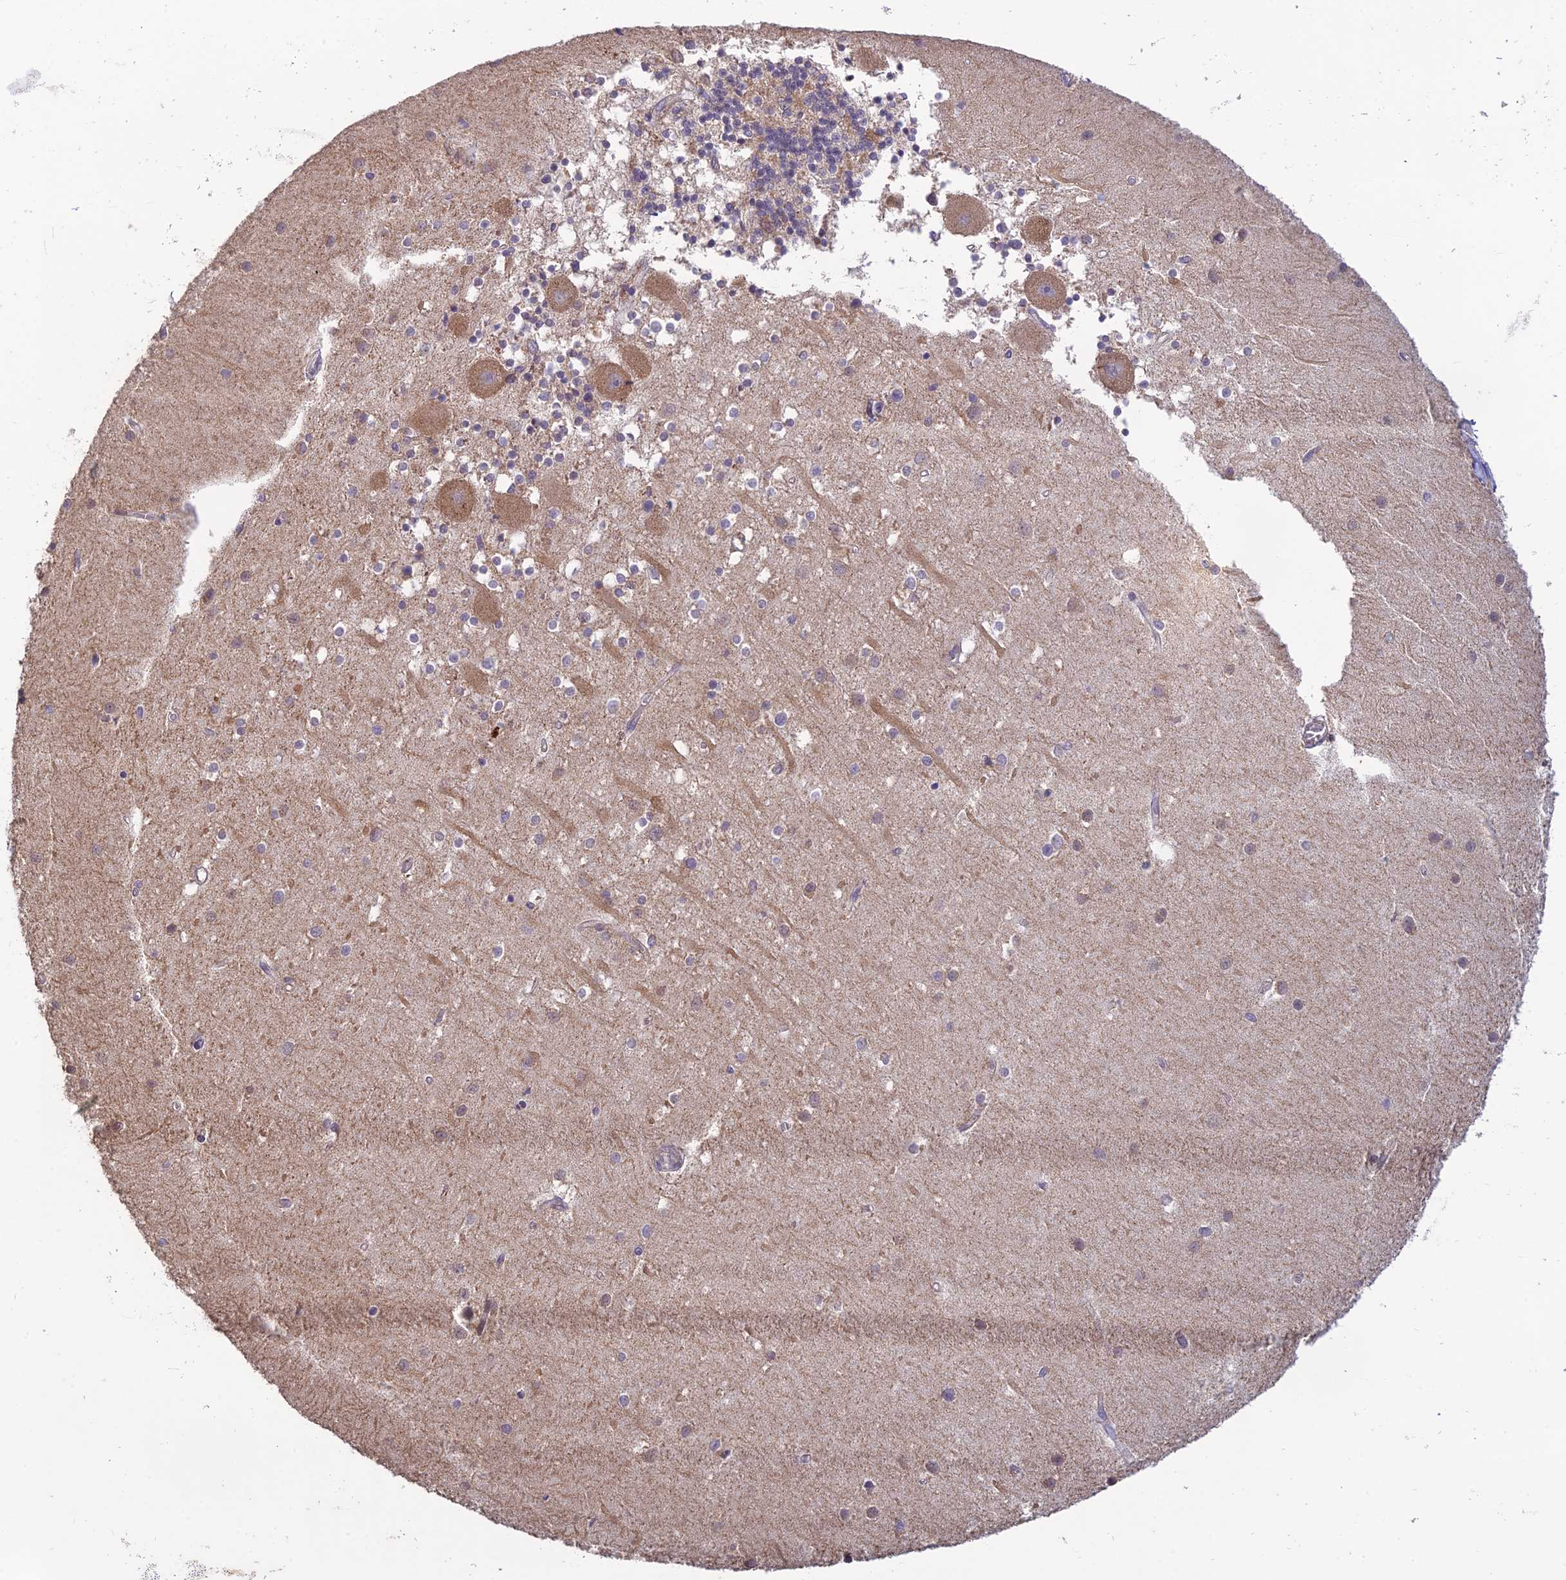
{"staining": {"intensity": "weak", "quantity": "<25%", "location": "cytoplasmic/membranous"}, "tissue": "cerebellum", "cell_type": "Cells in granular layer", "image_type": "normal", "snomed": [{"axis": "morphology", "description": "Normal tissue, NOS"}, {"axis": "topography", "description": "Cerebellum"}], "caption": "Cells in granular layer are negative for brown protein staining in benign cerebellum. The staining was performed using DAB (3,3'-diaminobenzidine) to visualize the protein expression in brown, while the nuclei were stained in blue with hematoxylin (Magnification: 20x).", "gene": "MRNIP", "patient": {"sex": "male", "age": 54}}